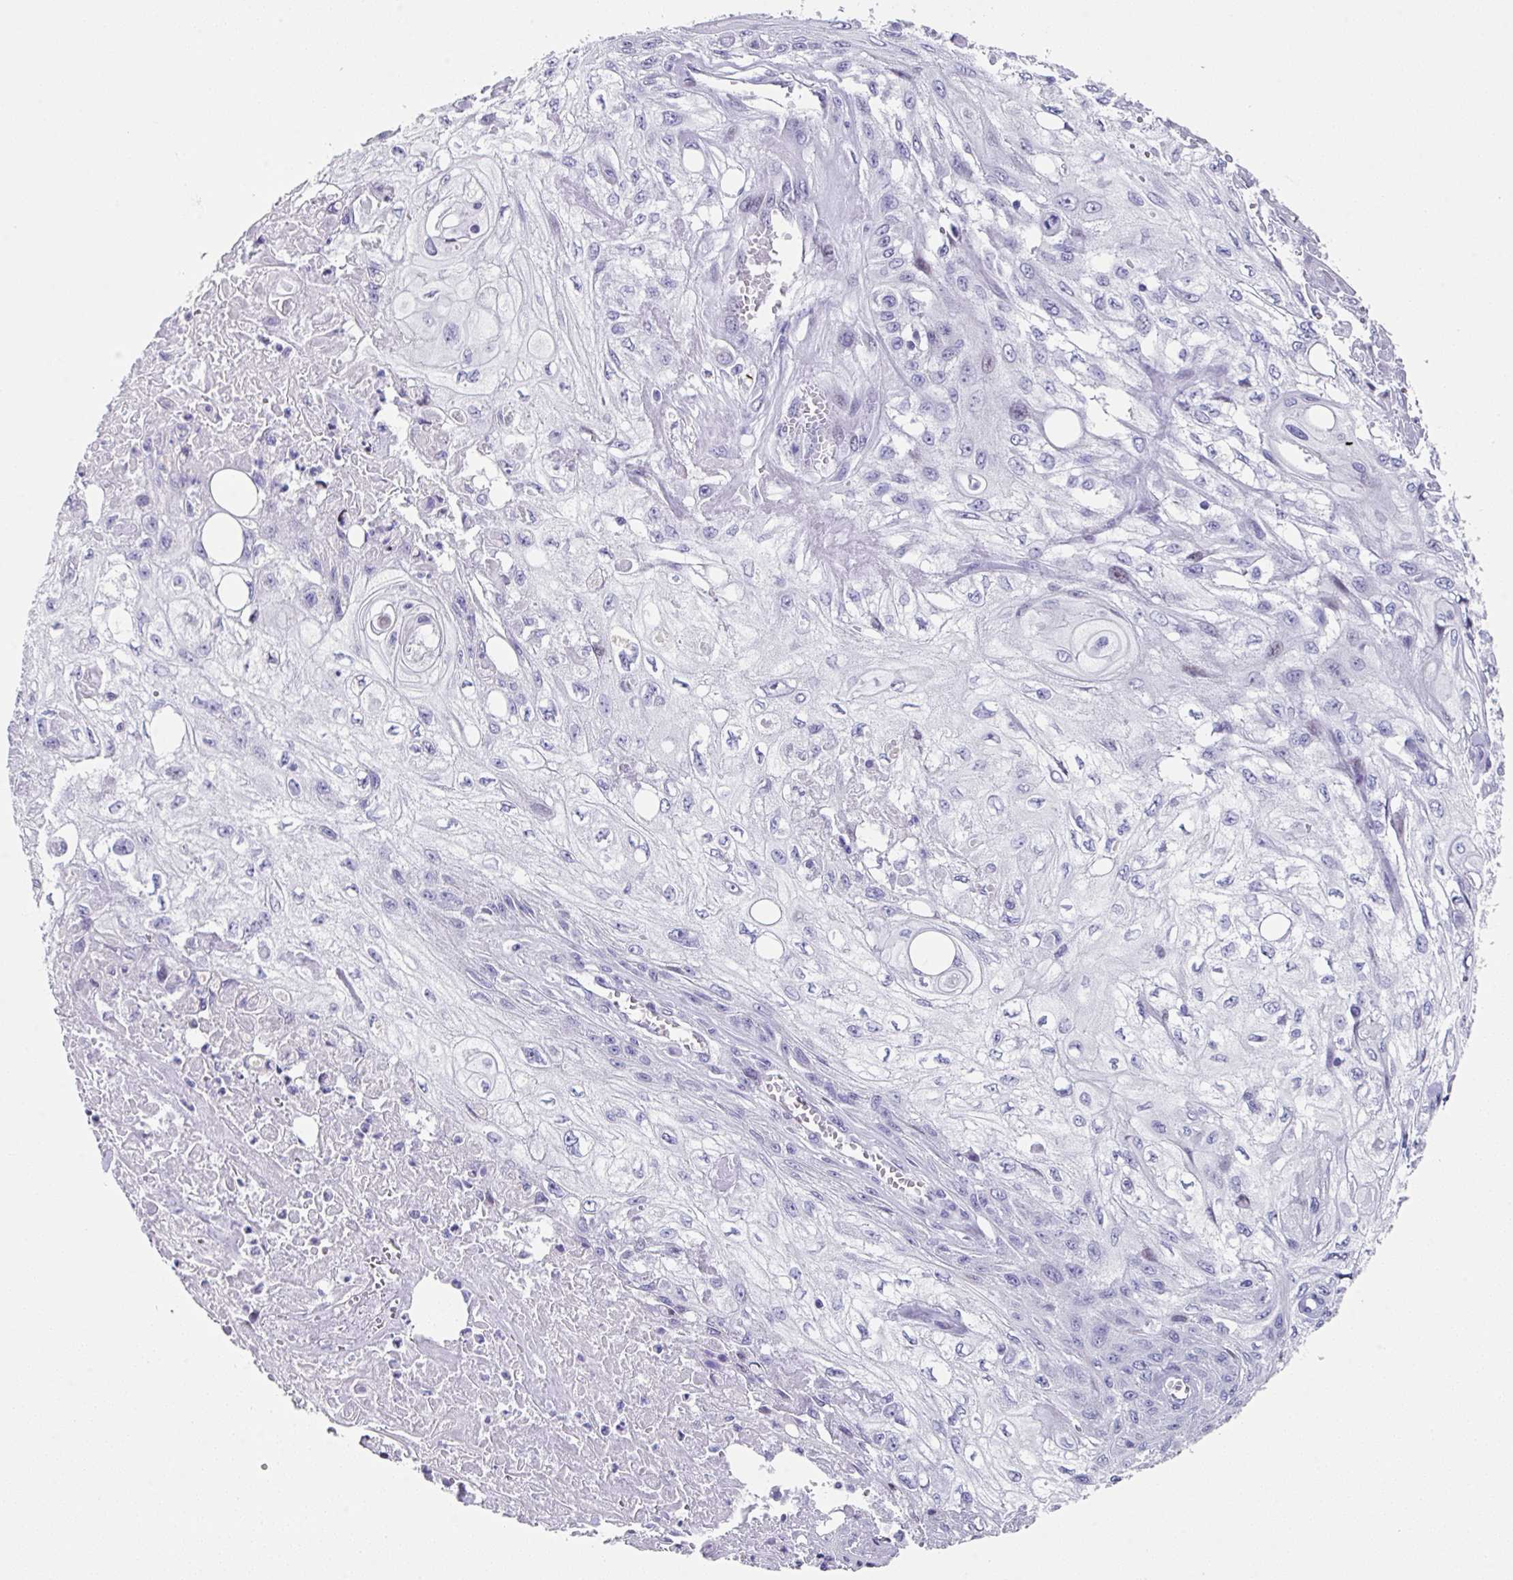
{"staining": {"intensity": "negative", "quantity": "none", "location": "none"}, "tissue": "skin cancer", "cell_type": "Tumor cells", "image_type": "cancer", "snomed": [{"axis": "morphology", "description": "Squamous cell carcinoma, NOS"}, {"axis": "morphology", "description": "Squamous cell carcinoma, metastatic, NOS"}, {"axis": "topography", "description": "Skin"}, {"axis": "topography", "description": "Lymph node"}], "caption": "Immunohistochemical staining of skin cancer (squamous cell carcinoma) exhibits no significant expression in tumor cells.", "gene": "TCF3", "patient": {"sex": "male", "age": 75}}